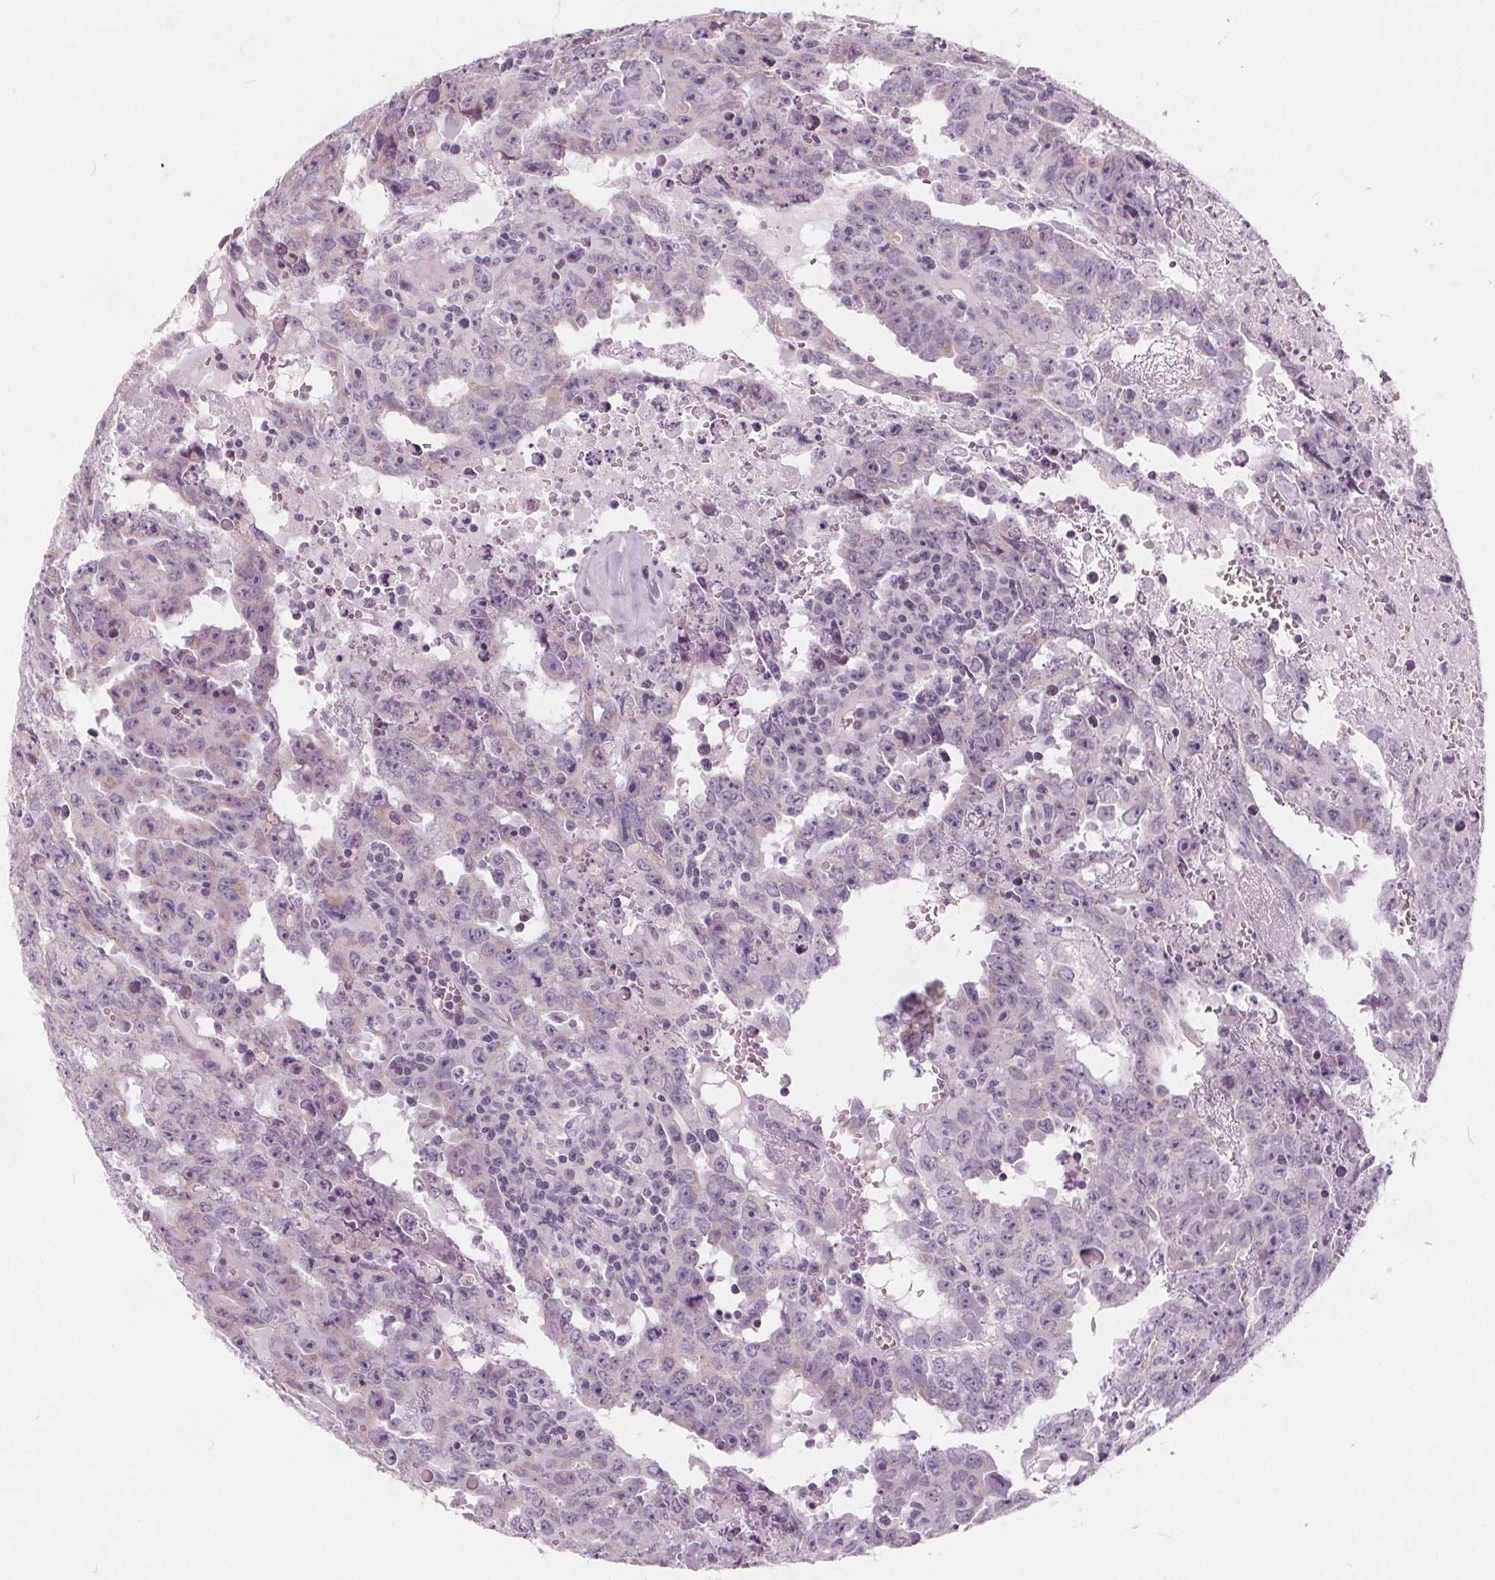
{"staining": {"intensity": "weak", "quantity": "<25%", "location": "cytoplasmic/membranous"}, "tissue": "testis cancer", "cell_type": "Tumor cells", "image_type": "cancer", "snomed": [{"axis": "morphology", "description": "Carcinoma, Embryonal, NOS"}, {"axis": "topography", "description": "Testis"}], "caption": "DAB (3,3'-diaminobenzidine) immunohistochemical staining of embryonal carcinoma (testis) reveals no significant positivity in tumor cells.", "gene": "NUP210L", "patient": {"sex": "male", "age": 22}}